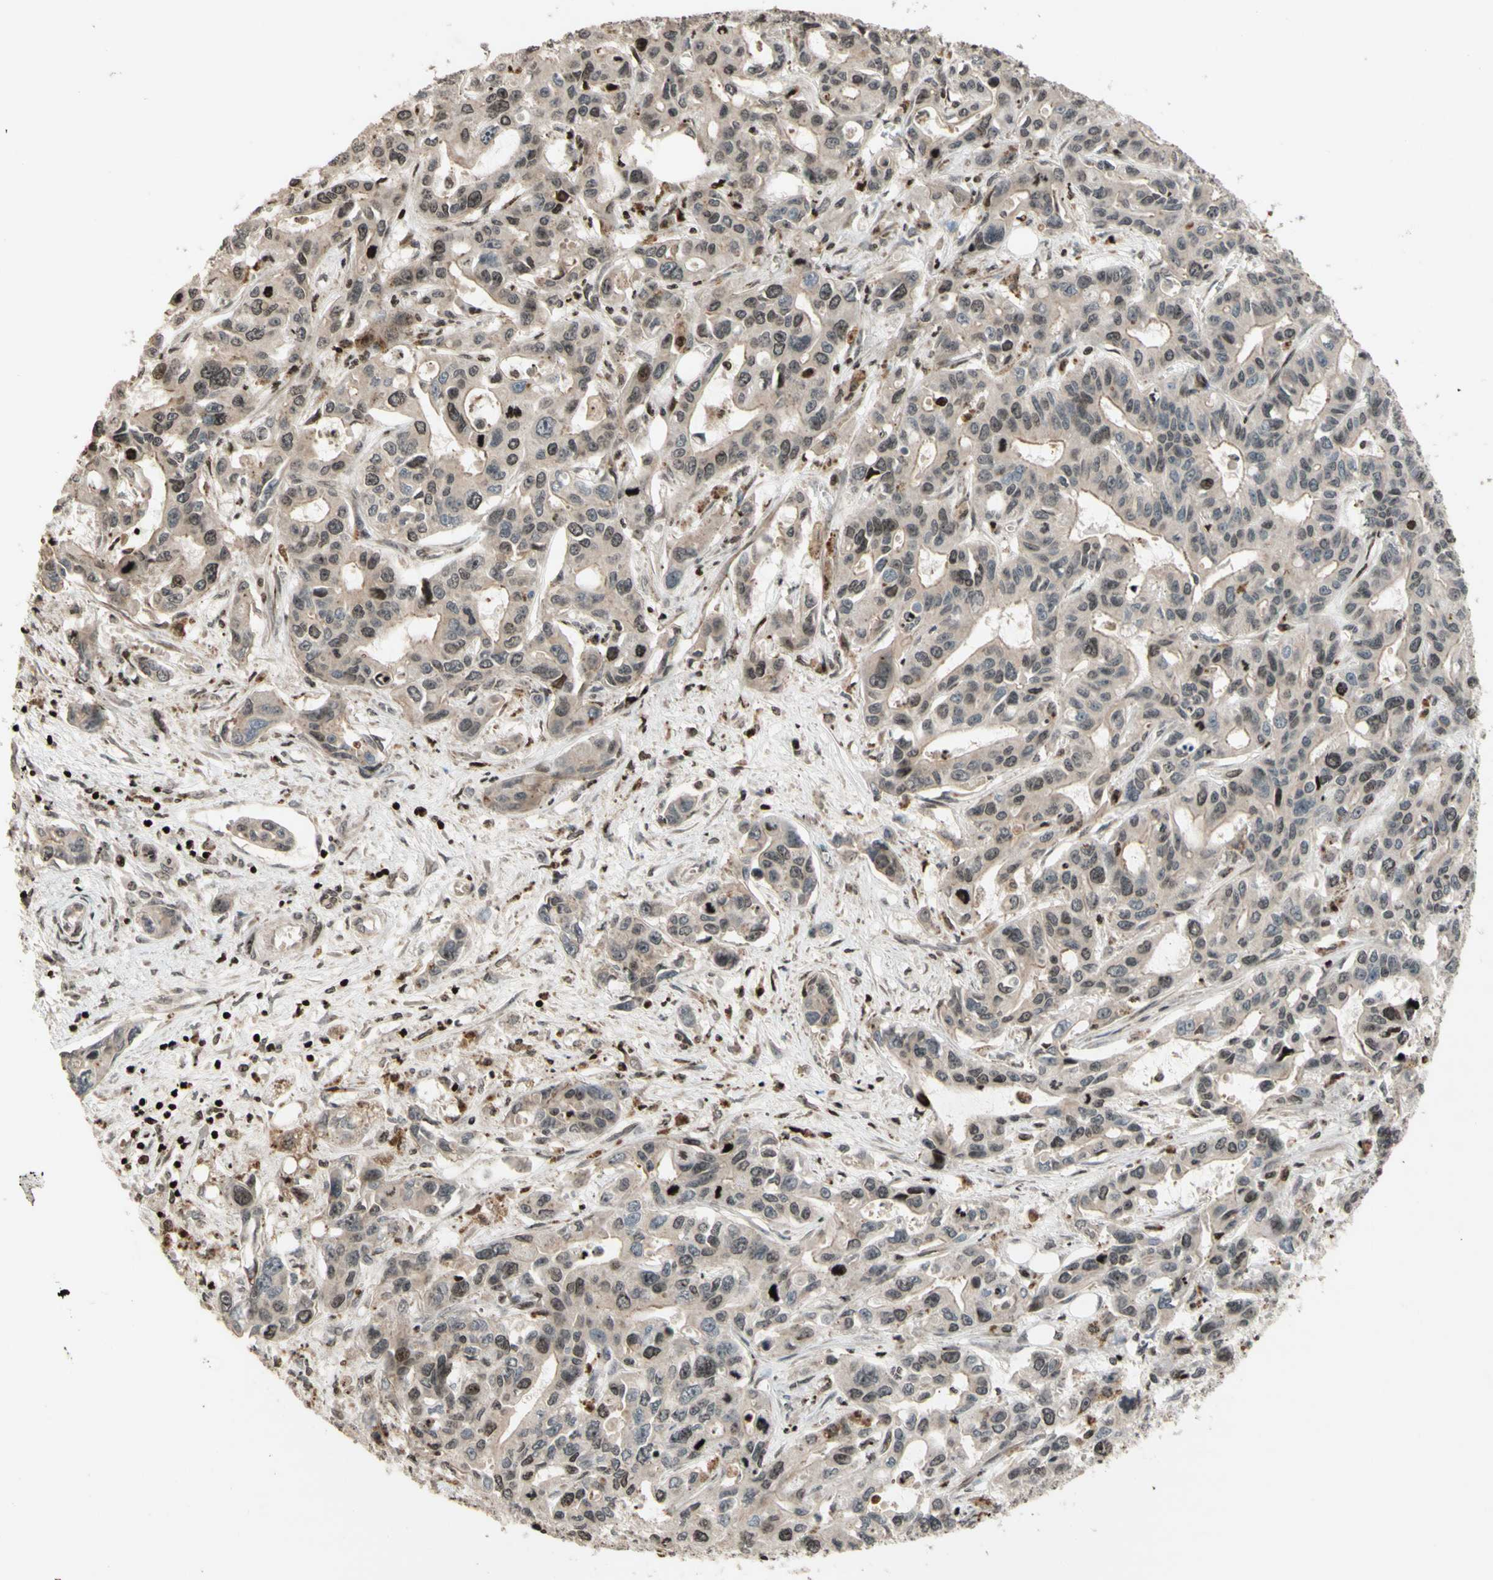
{"staining": {"intensity": "weak", "quantity": "<25%", "location": "nuclear"}, "tissue": "liver cancer", "cell_type": "Tumor cells", "image_type": "cancer", "snomed": [{"axis": "morphology", "description": "Cholangiocarcinoma"}, {"axis": "topography", "description": "Liver"}], "caption": "Immunohistochemistry histopathology image of human liver cholangiocarcinoma stained for a protein (brown), which reveals no expression in tumor cells.", "gene": "POLA1", "patient": {"sex": "female", "age": 65}}